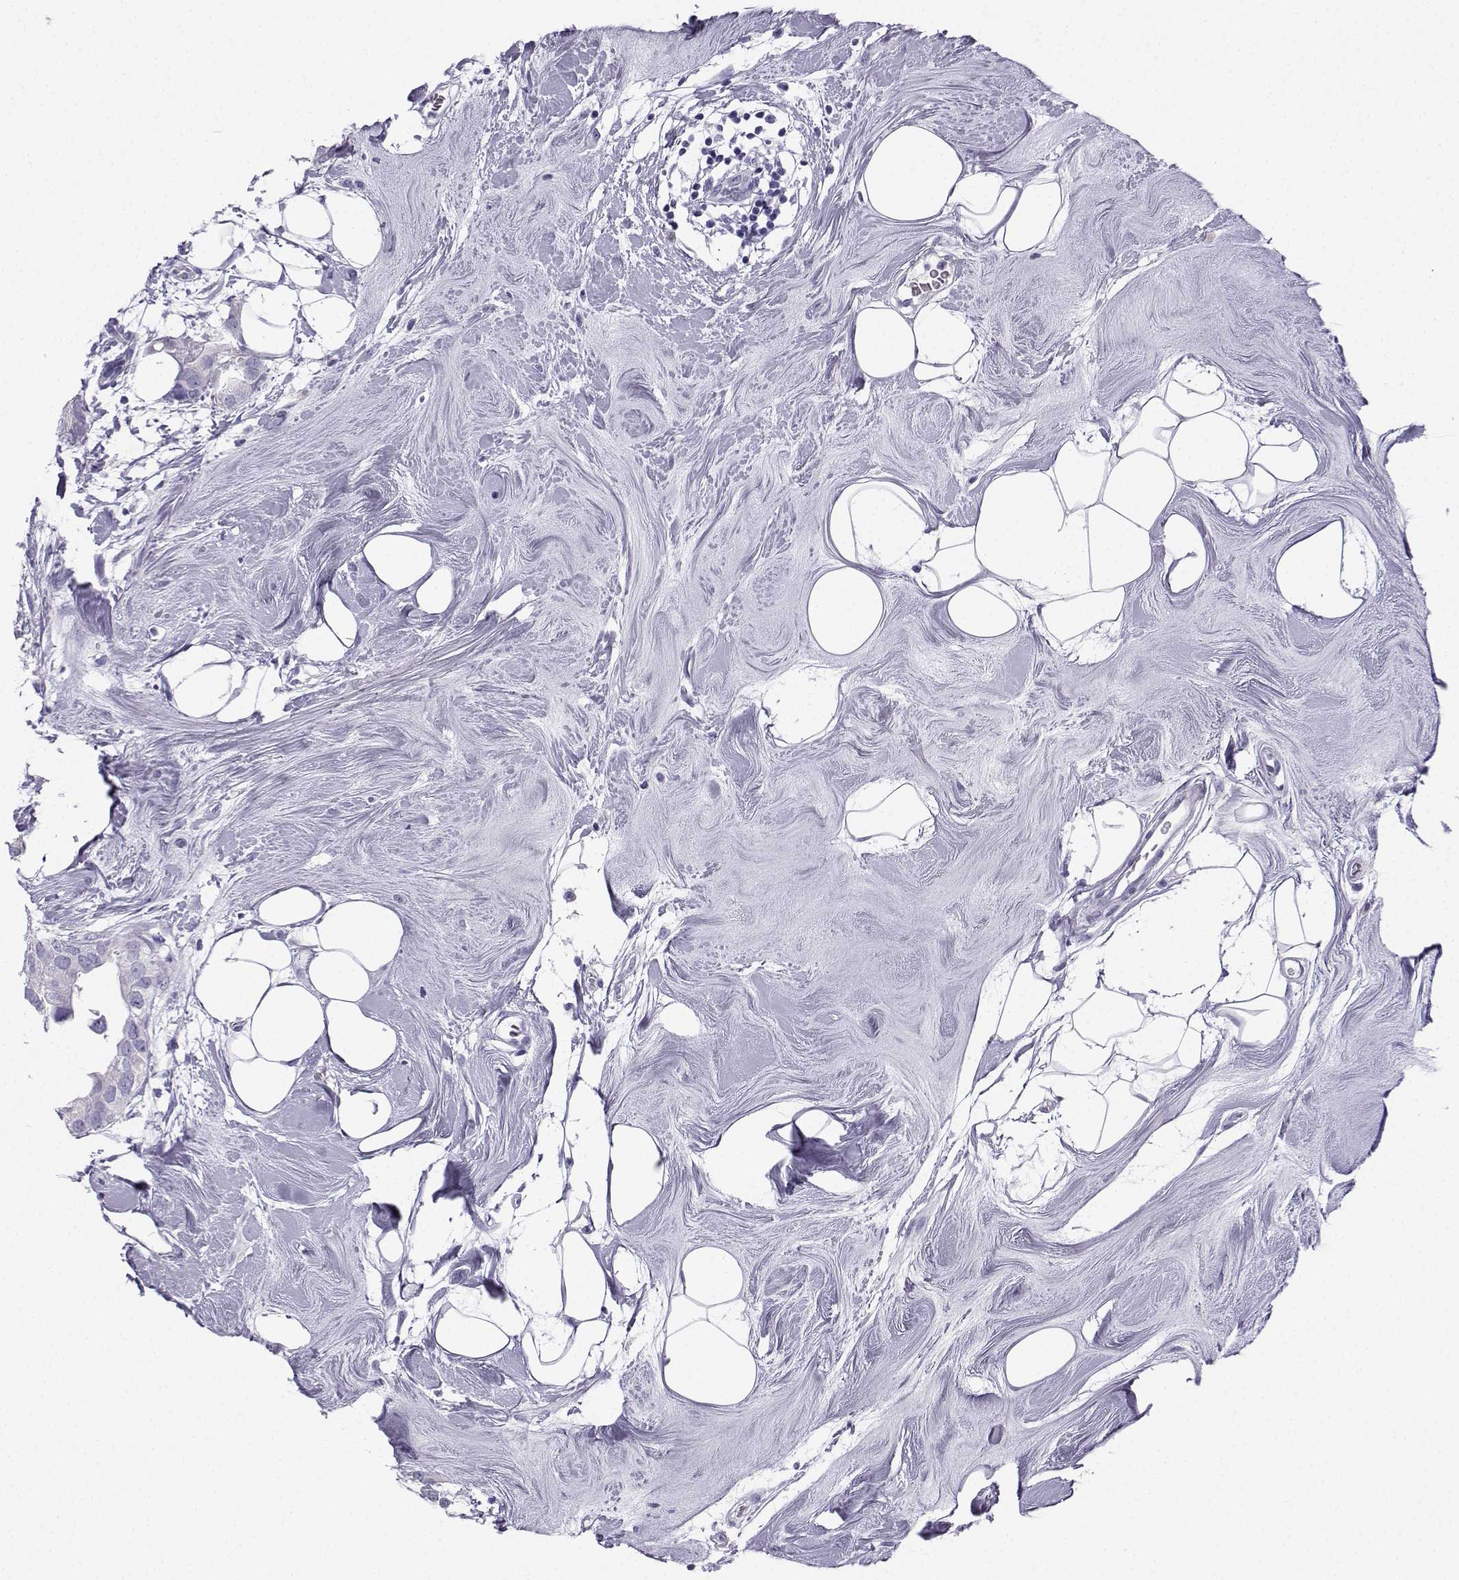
{"staining": {"intensity": "negative", "quantity": "none", "location": "none"}, "tissue": "breast cancer", "cell_type": "Tumor cells", "image_type": "cancer", "snomed": [{"axis": "morphology", "description": "Normal tissue, NOS"}, {"axis": "morphology", "description": "Duct carcinoma"}, {"axis": "topography", "description": "Breast"}], "caption": "IHC photomicrograph of neoplastic tissue: human breast infiltrating ductal carcinoma stained with DAB (3,3'-diaminobenzidine) shows no significant protein expression in tumor cells.", "gene": "NEFL", "patient": {"sex": "female", "age": 40}}